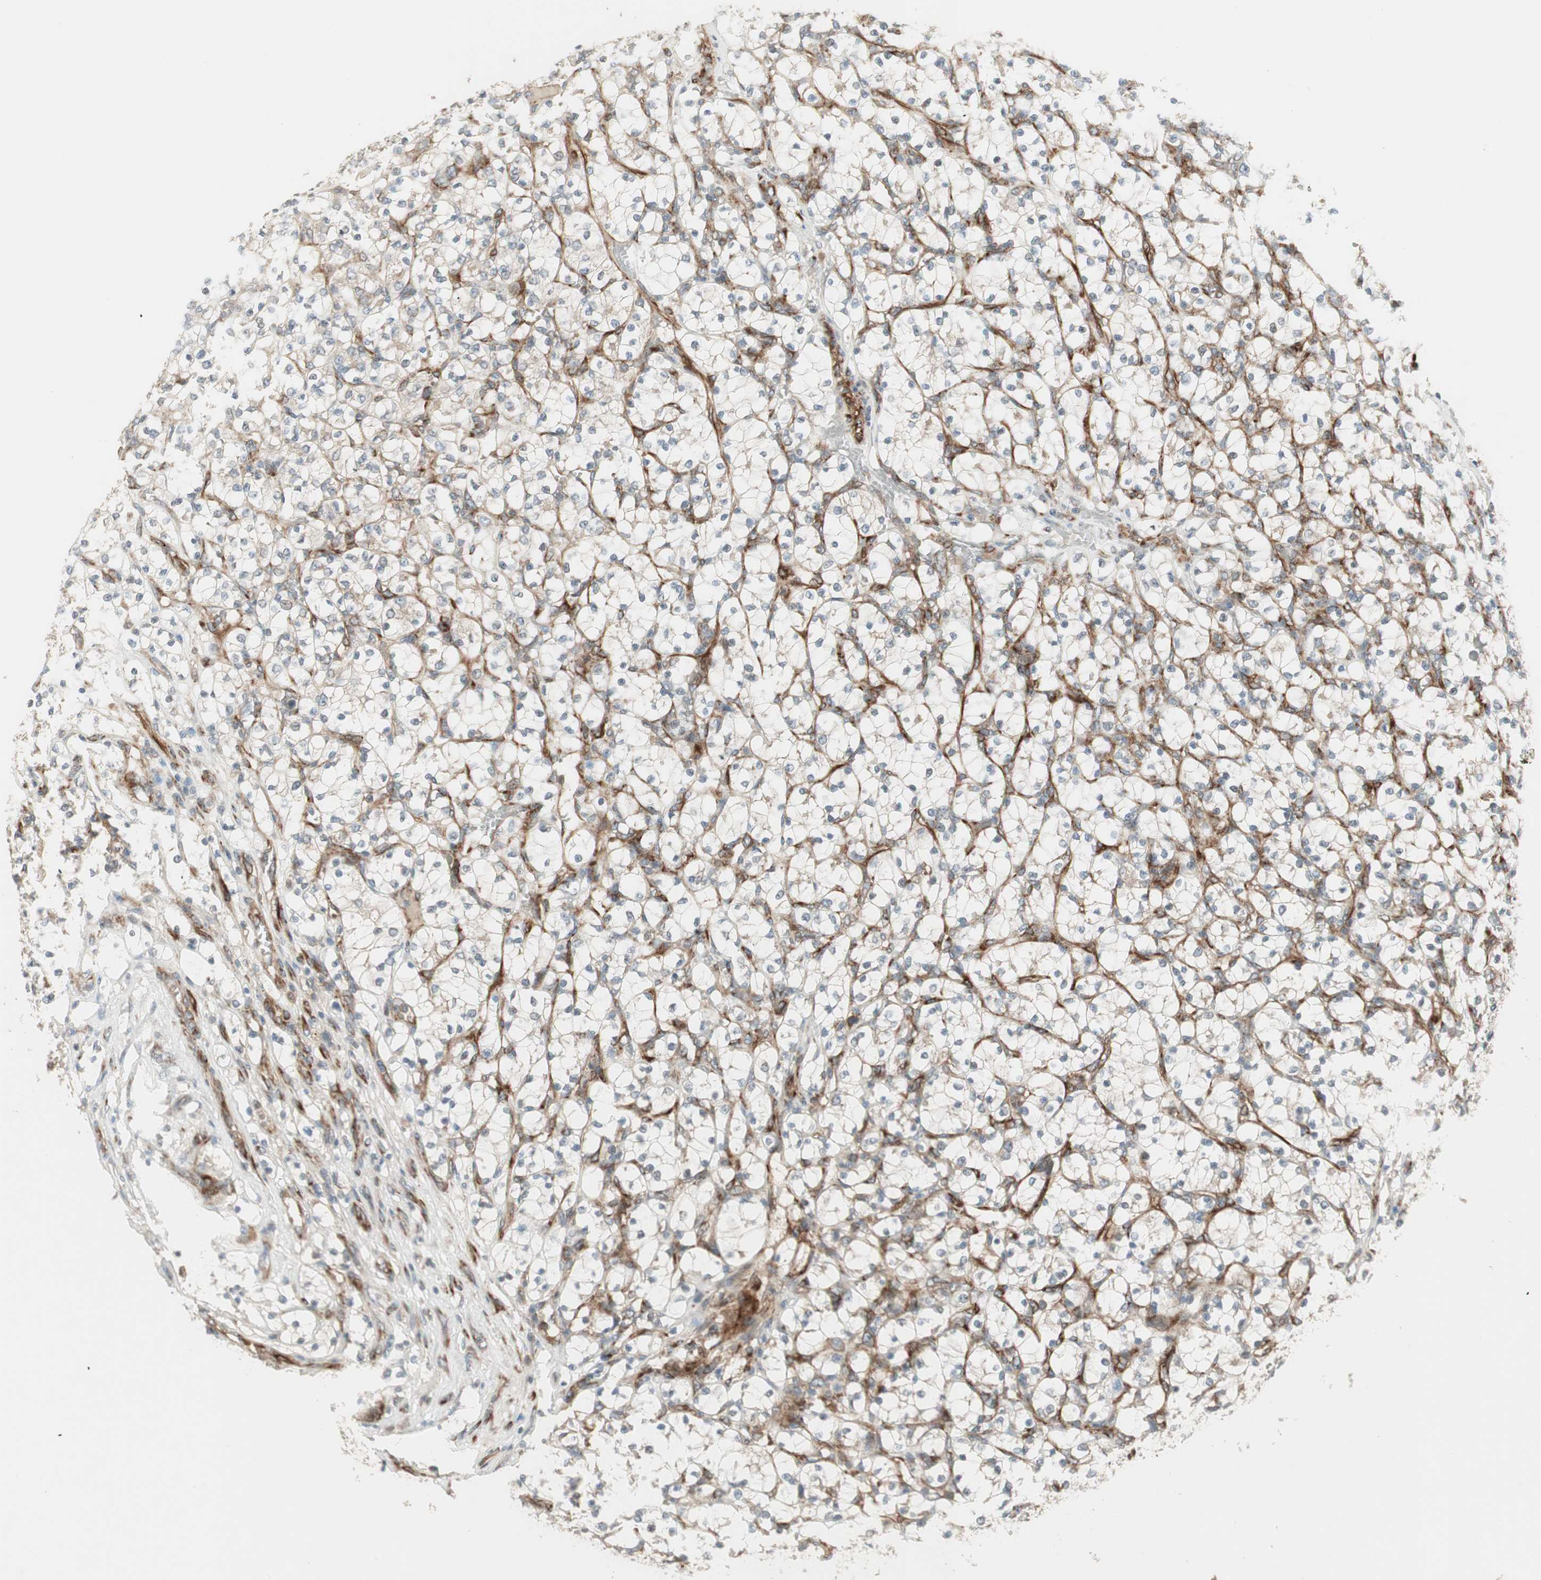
{"staining": {"intensity": "negative", "quantity": "none", "location": "none"}, "tissue": "renal cancer", "cell_type": "Tumor cells", "image_type": "cancer", "snomed": [{"axis": "morphology", "description": "Adenocarcinoma, NOS"}, {"axis": "topography", "description": "Kidney"}], "caption": "Protein analysis of adenocarcinoma (renal) reveals no significant staining in tumor cells.", "gene": "PPP2R5E", "patient": {"sex": "female", "age": 69}}